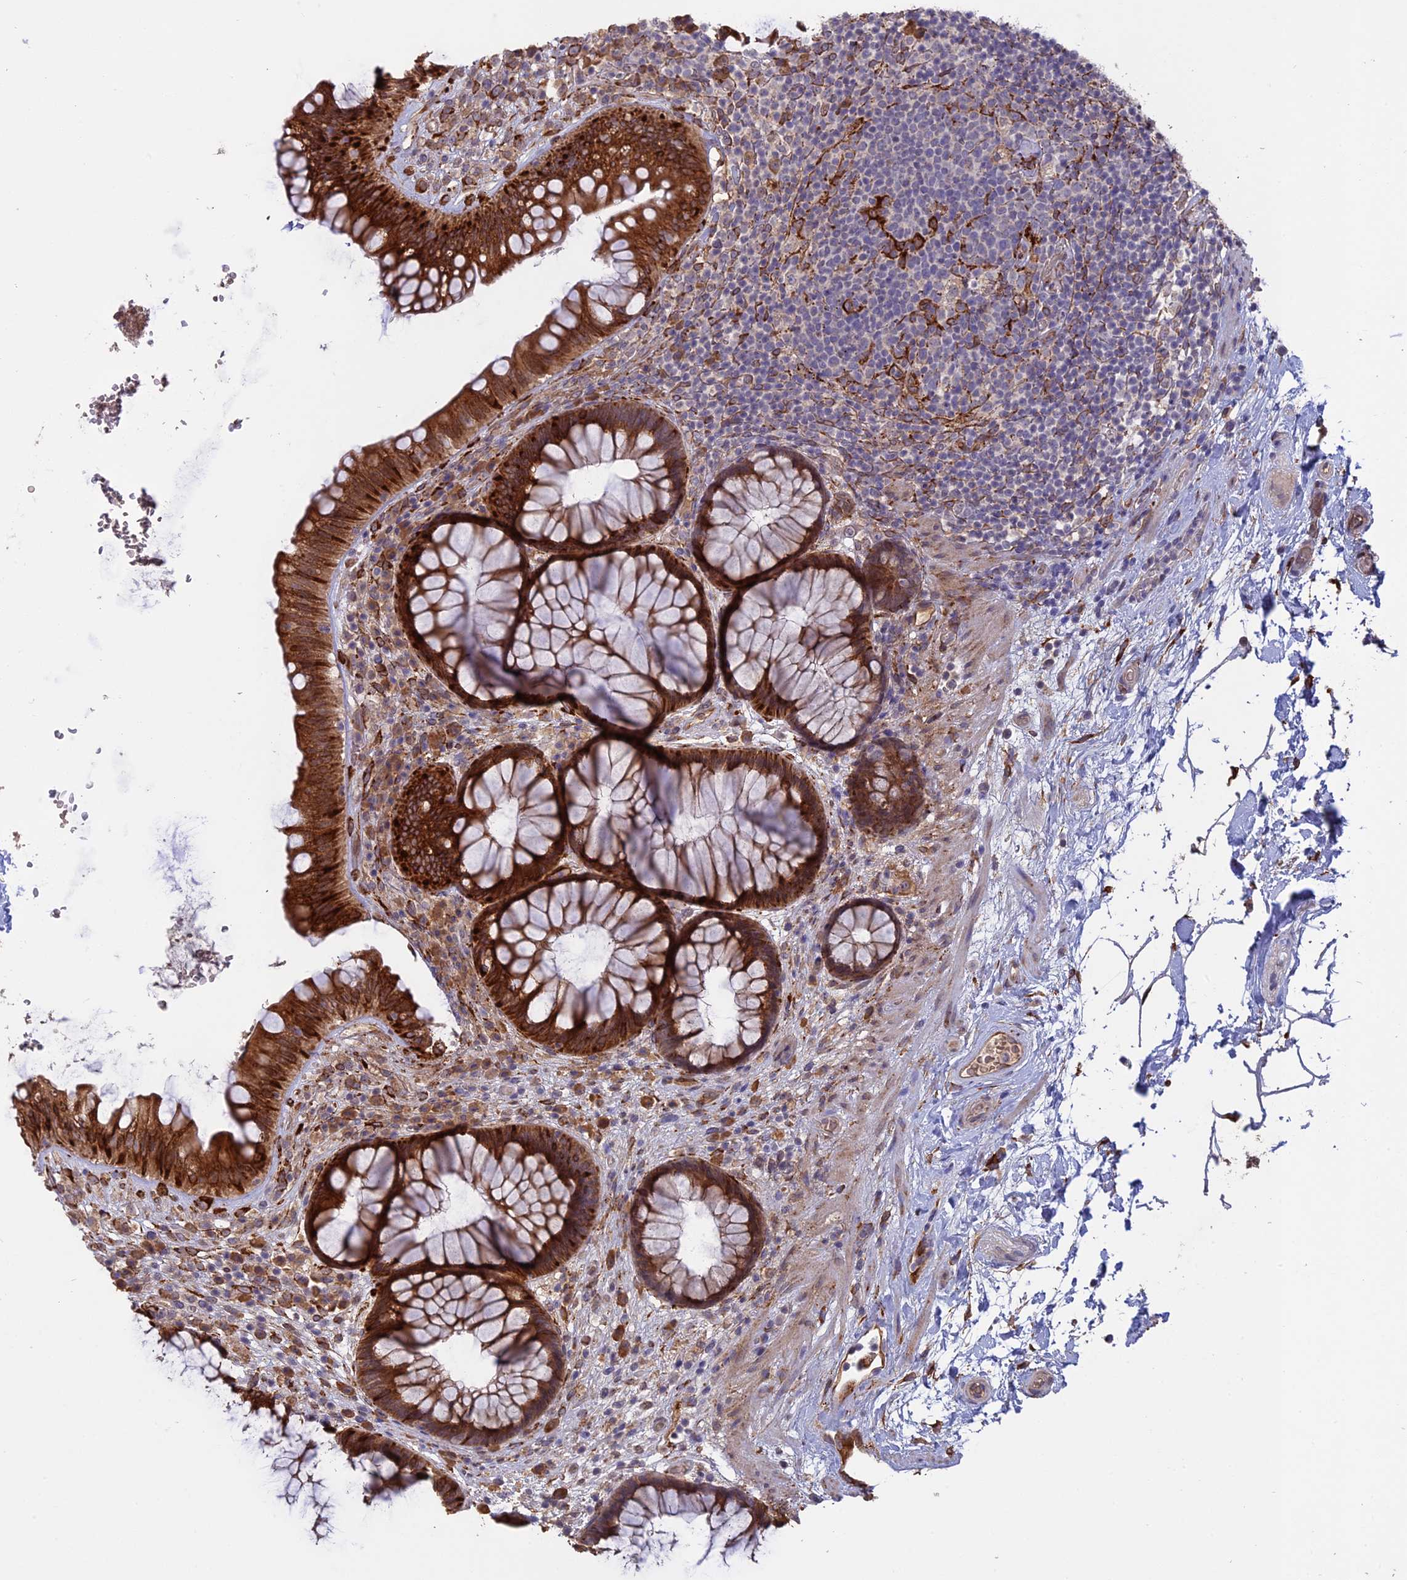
{"staining": {"intensity": "strong", "quantity": ">75%", "location": "cytoplasmic/membranous"}, "tissue": "rectum", "cell_type": "Glandular cells", "image_type": "normal", "snomed": [{"axis": "morphology", "description": "Normal tissue, NOS"}, {"axis": "topography", "description": "Rectum"}], "caption": "Normal rectum shows strong cytoplasmic/membranous expression in about >75% of glandular cells, visualized by immunohistochemistry.", "gene": "PPIC", "patient": {"sex": "male", "age": 51}}